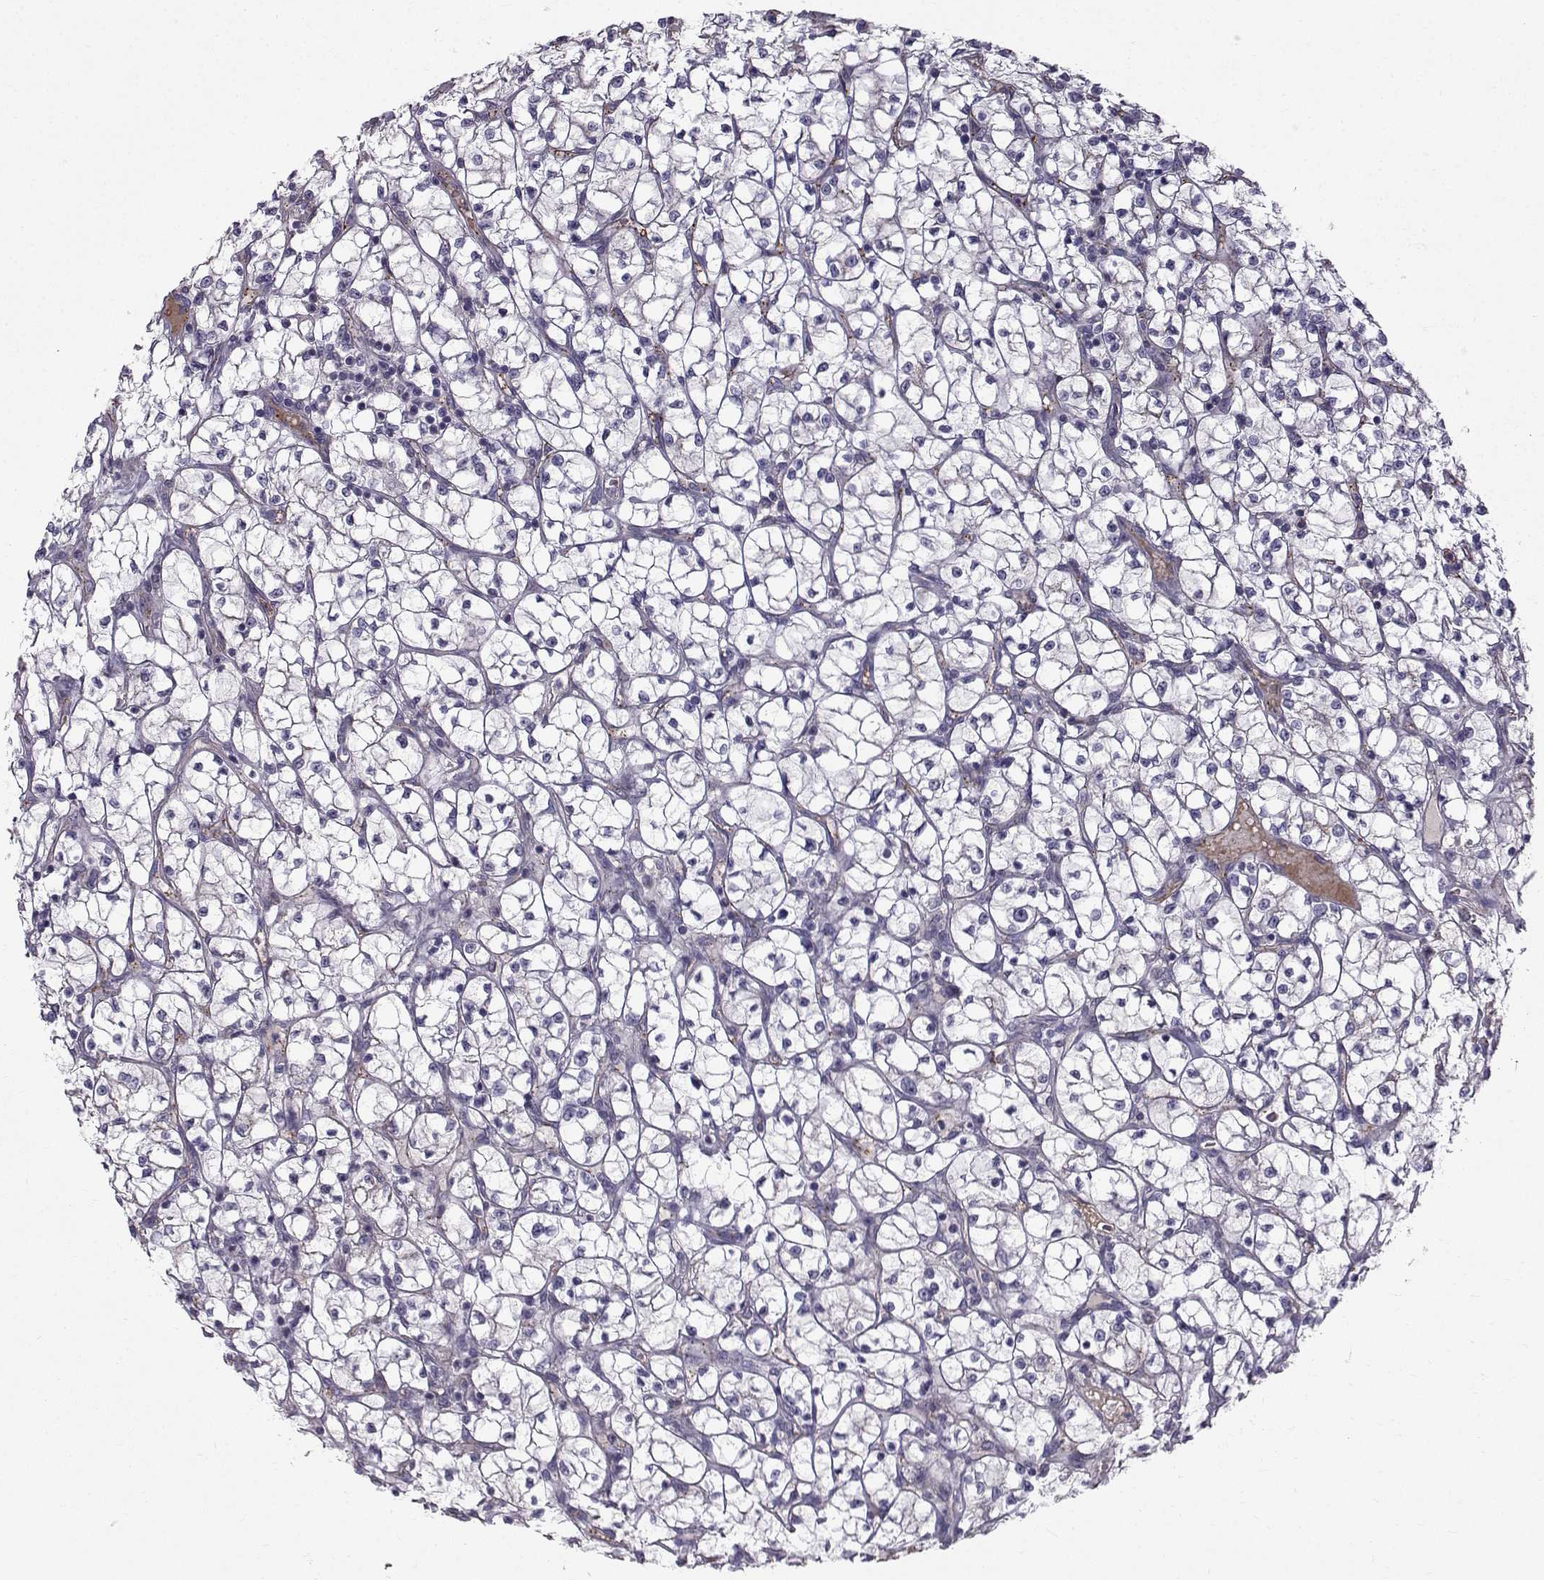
{"staining": {"intensity": "negative", "quantity": "none", "location": "none"}, "tissue": "renal cancer", "cell_type": "Tumor cells", "image_type": "cancer", "snomed": [{"axis": "morphology", "description": "Adenocarcinoma, NOS"}, {"axis": "topography", "description": "Kidney"}], "caption": "A histopathology image of adenocarcinoma (renal) stained for a protein exhibits no brown staining in tumor cells.", "gene": "CALCR", "patient": {"sex": "female", "age": 64}}